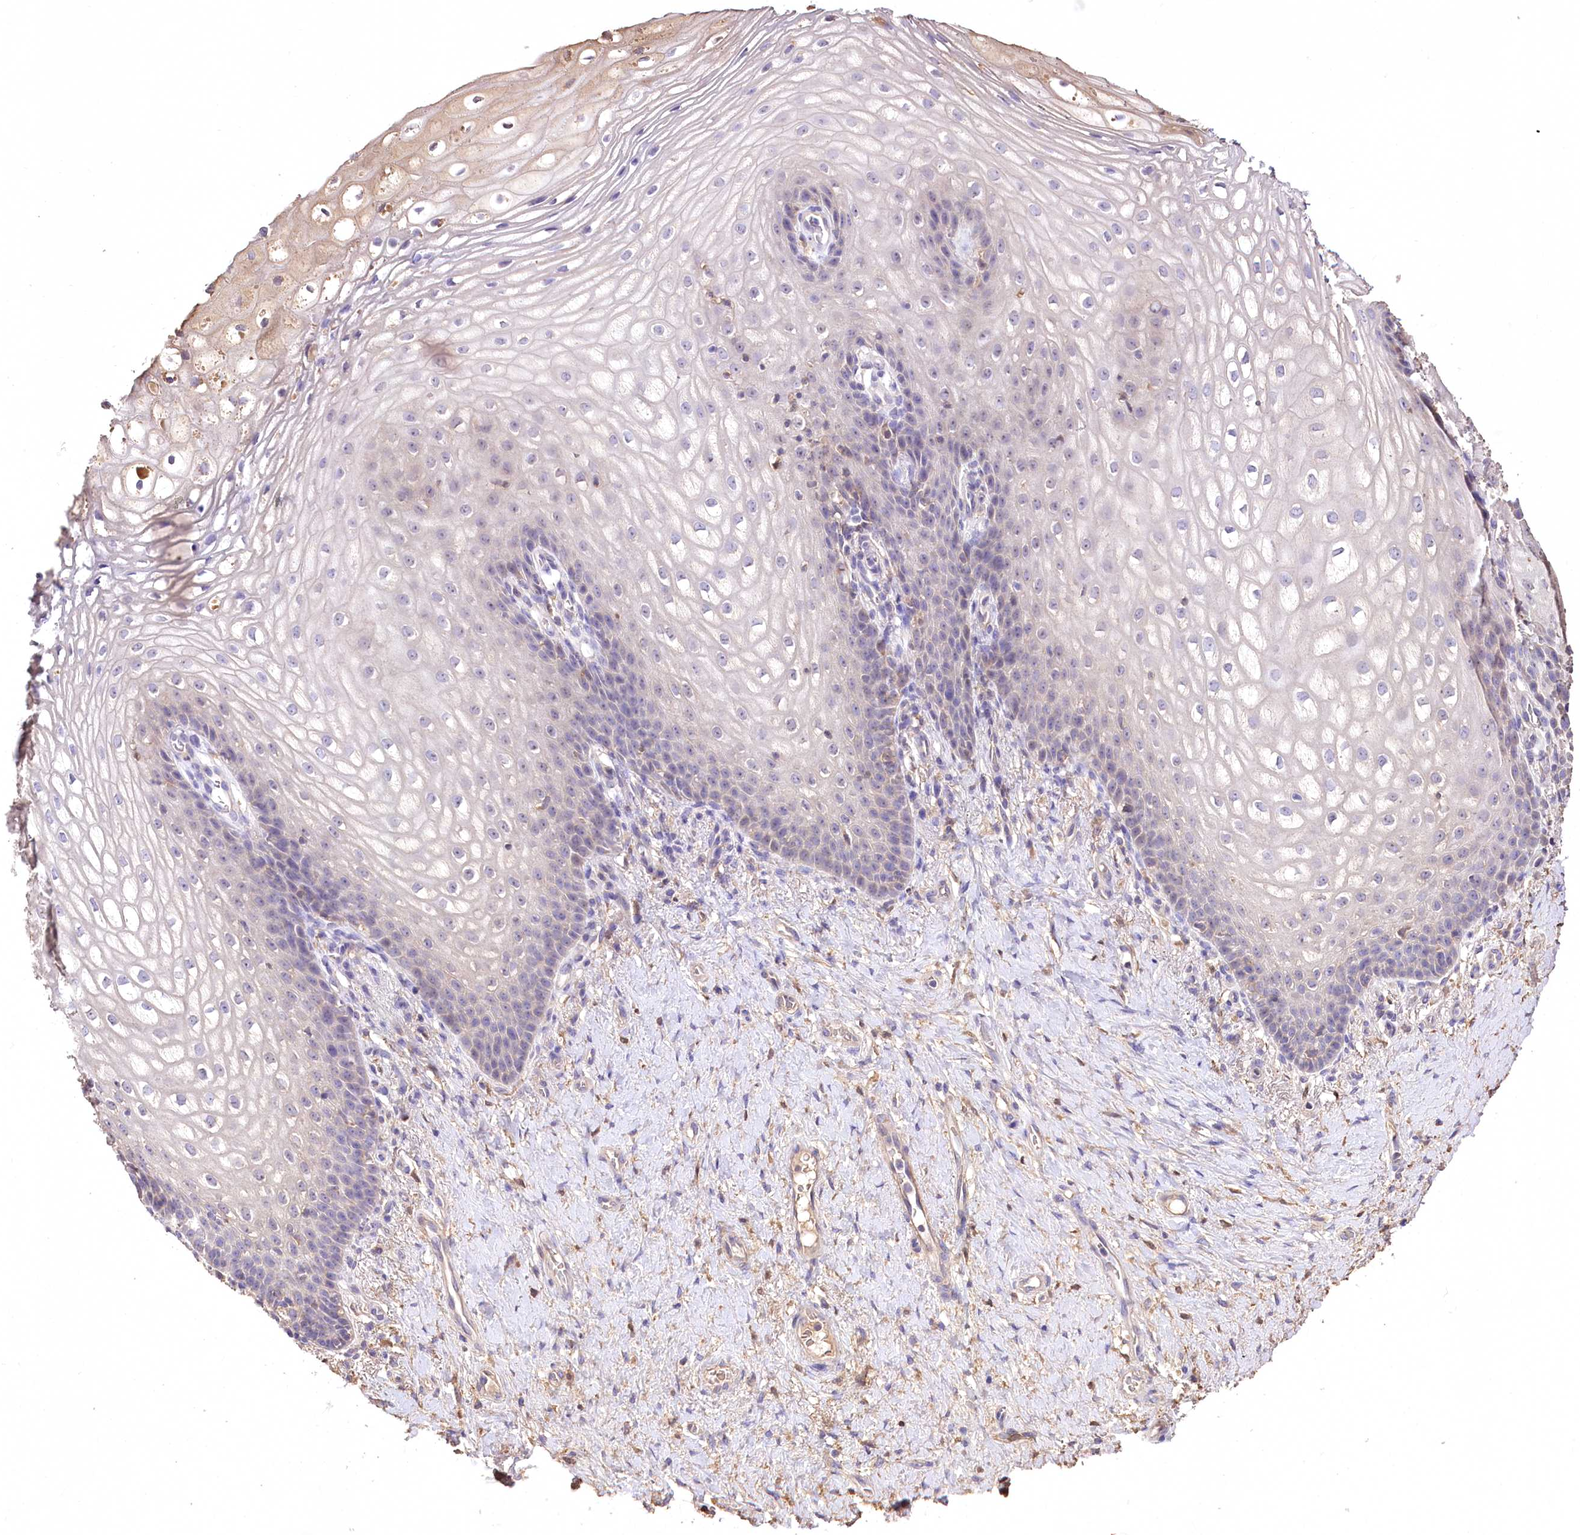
{"staining": {"intensity": "negative", "quantity": "none", "location": "none"}, "tissue": "vagina", "cell_type": "Squamous epithelial cells", "image_type": "normal", "snomed": [{"axis": "morphology", "description": "Normal tissue, NOS"}, {"axis": "topography", "description": "Vagina"}], "caption": "Immunohistochemical staining of benign vagina exhibits no significant expression in squamous epithelial cells.", "gene": "PCYOX1L", "patient": {"sex": "female", "age": 60}}